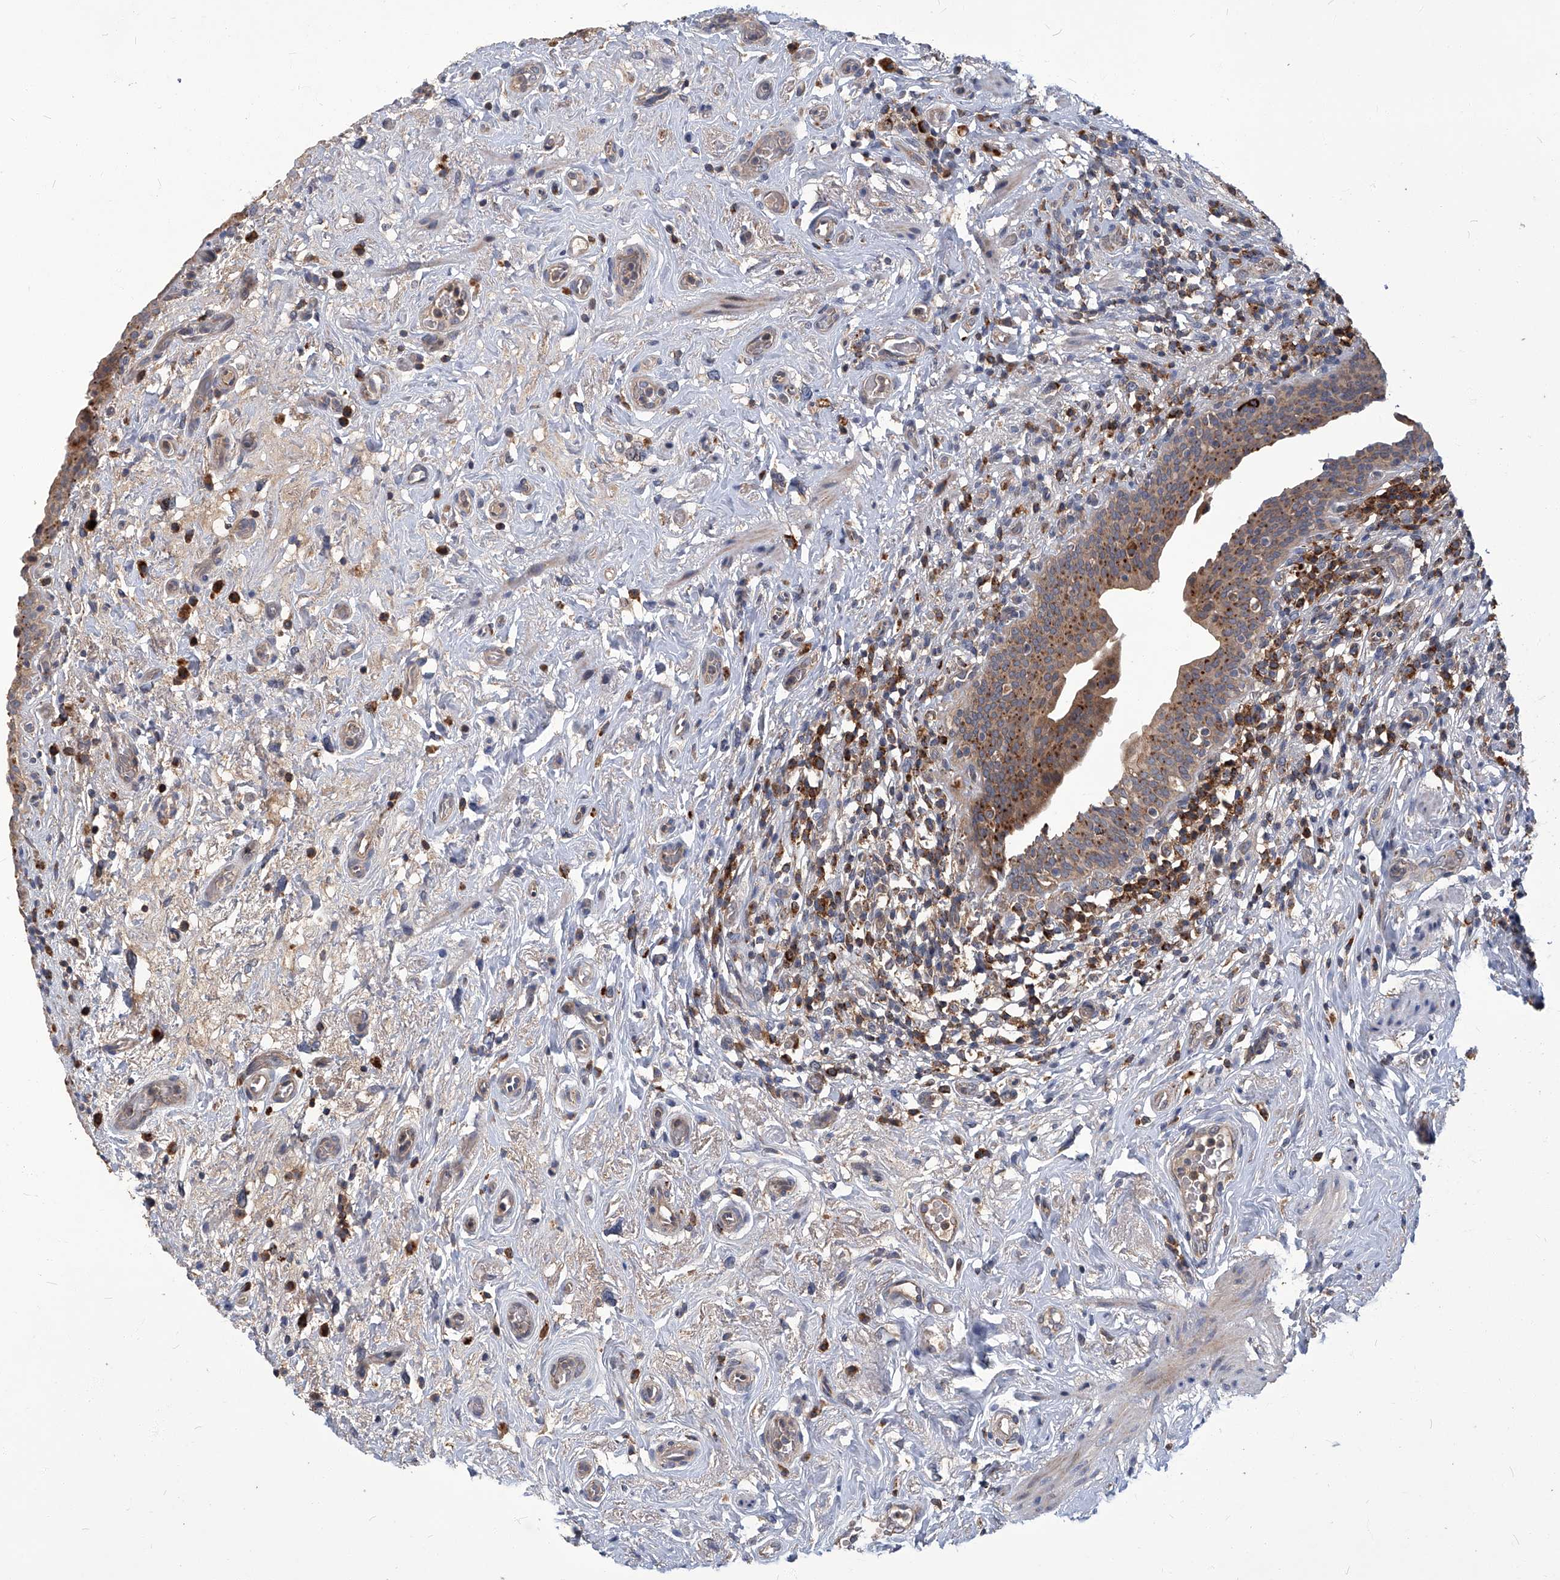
{"staining": {"intensity": "moderate", "quantity": ">75%", "location": "cytoplasmic/membranous"}, "tissue": "urinary bladder", "cell_type": "Urothelial cells", "image_type": "normal", "snomed": [{"axis": "morphology", "description": "Normal tissue, NOS"}, {"axis": "topography", "description": "Urinary bladder"}], "caption": "The image shows a brown stain indicating the presence of a protein in the cytoplasmic/membranous of urothelial cells in urinary bladder. Immunohistochemistry (ihc) stains the protein in brown and the nuclei are stained blue.", "gene": "TNFRSF13B", "patient": {"sex": "male", "age": 83}}